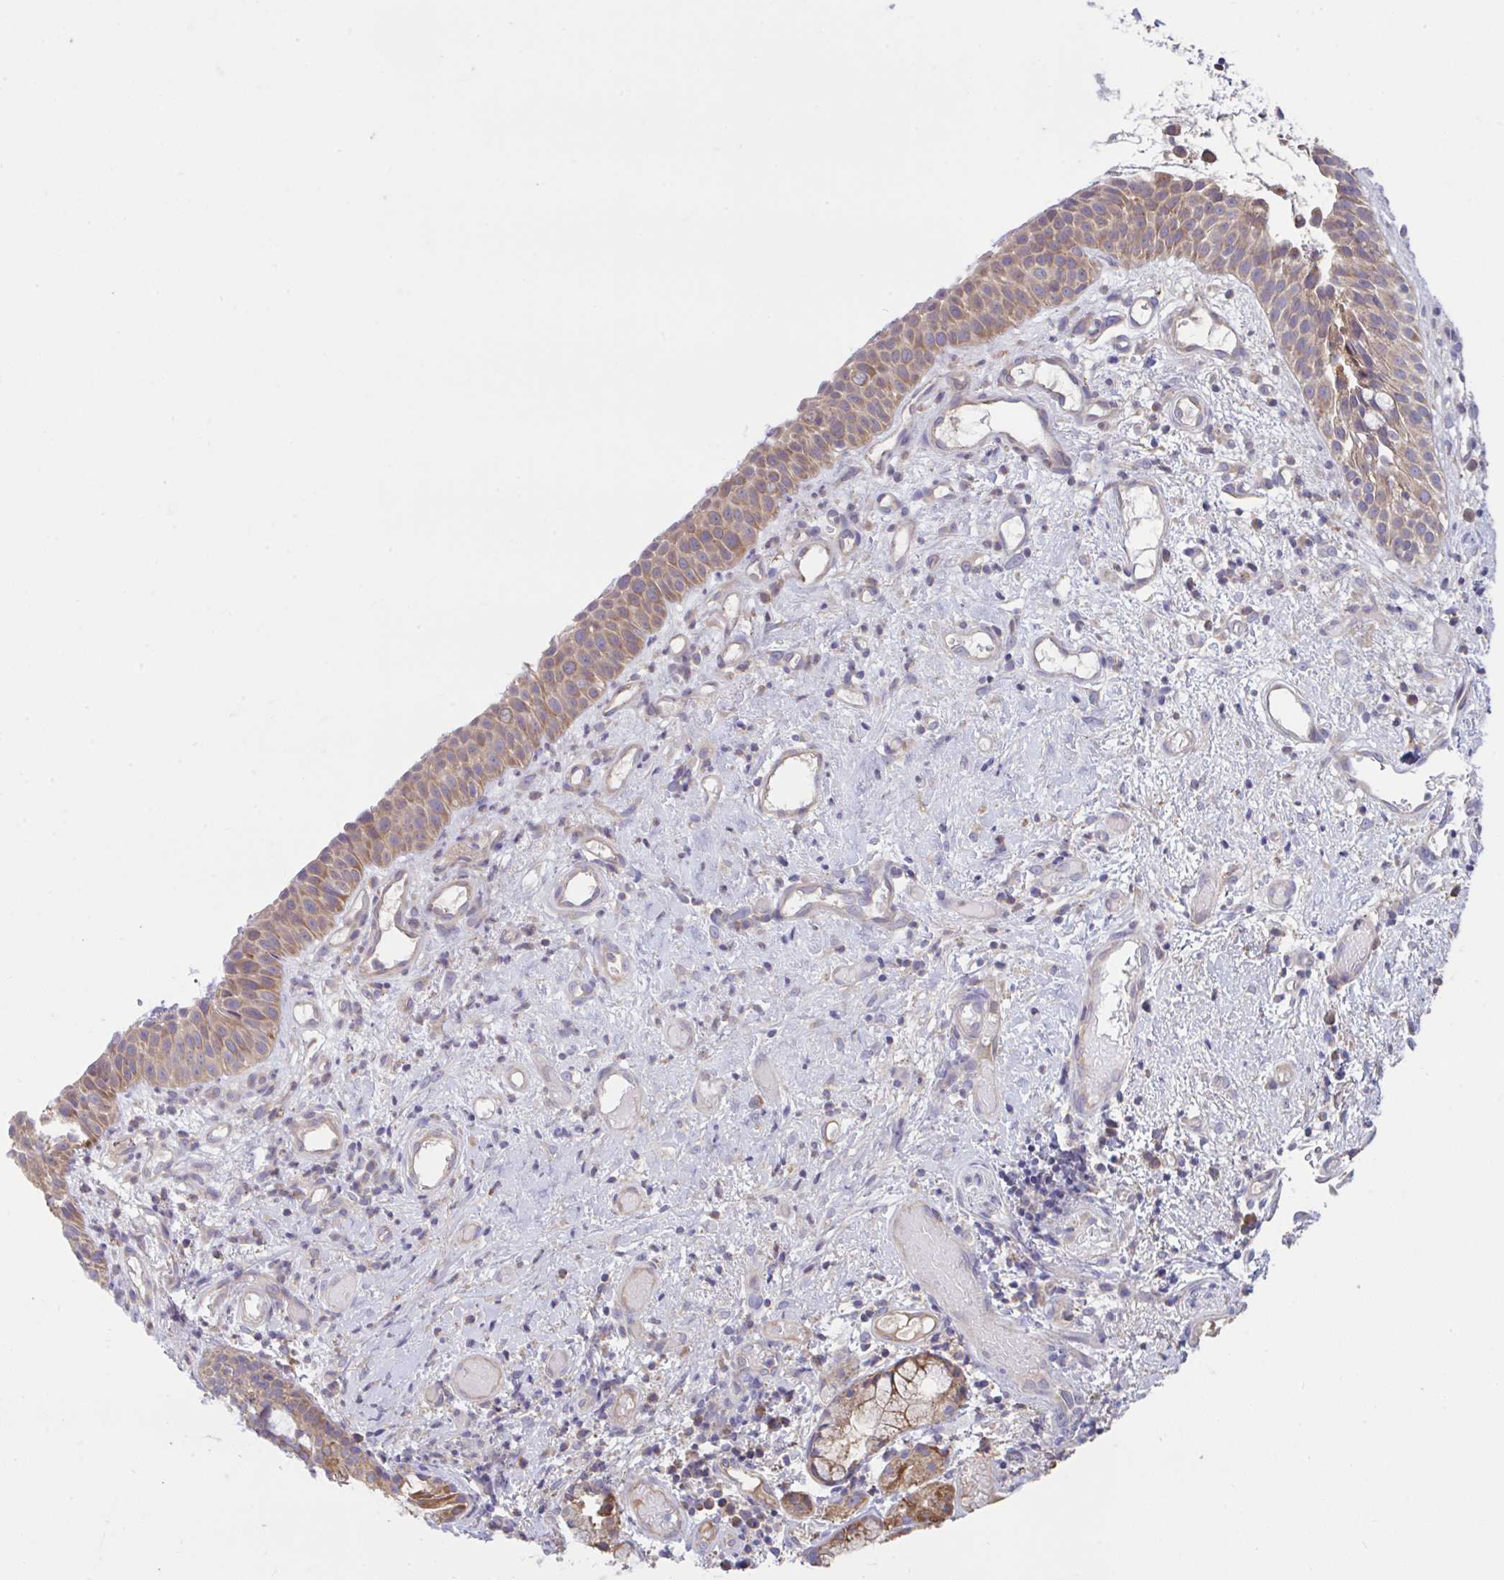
{"staining": {"intensity": "moderate", "quantity": "25%-75%", "location": "cytoplasmic/membranous"}, "tissue": "nasopharynx", "cell_type": "Respiratory epithelial cells", "image_type": "normal", "snomed": [{"axis": "morphology", "description": "Normal tissue, NOS"}, {"axis": "morphology", "description": "Inflammation, NOS"}, {"axis": "topography", "description": "Nasopharynx"}], "caption": "The immunohistochemical stain labels moderate cytoplasmic/membranous staining in respiratory epithelial cells of benign nasopharynx. (DAB = brown stain, brightfield microscopy at high magnification).", "gene": "RALBP1", "patient": {"sex": "male", "age": 54}}